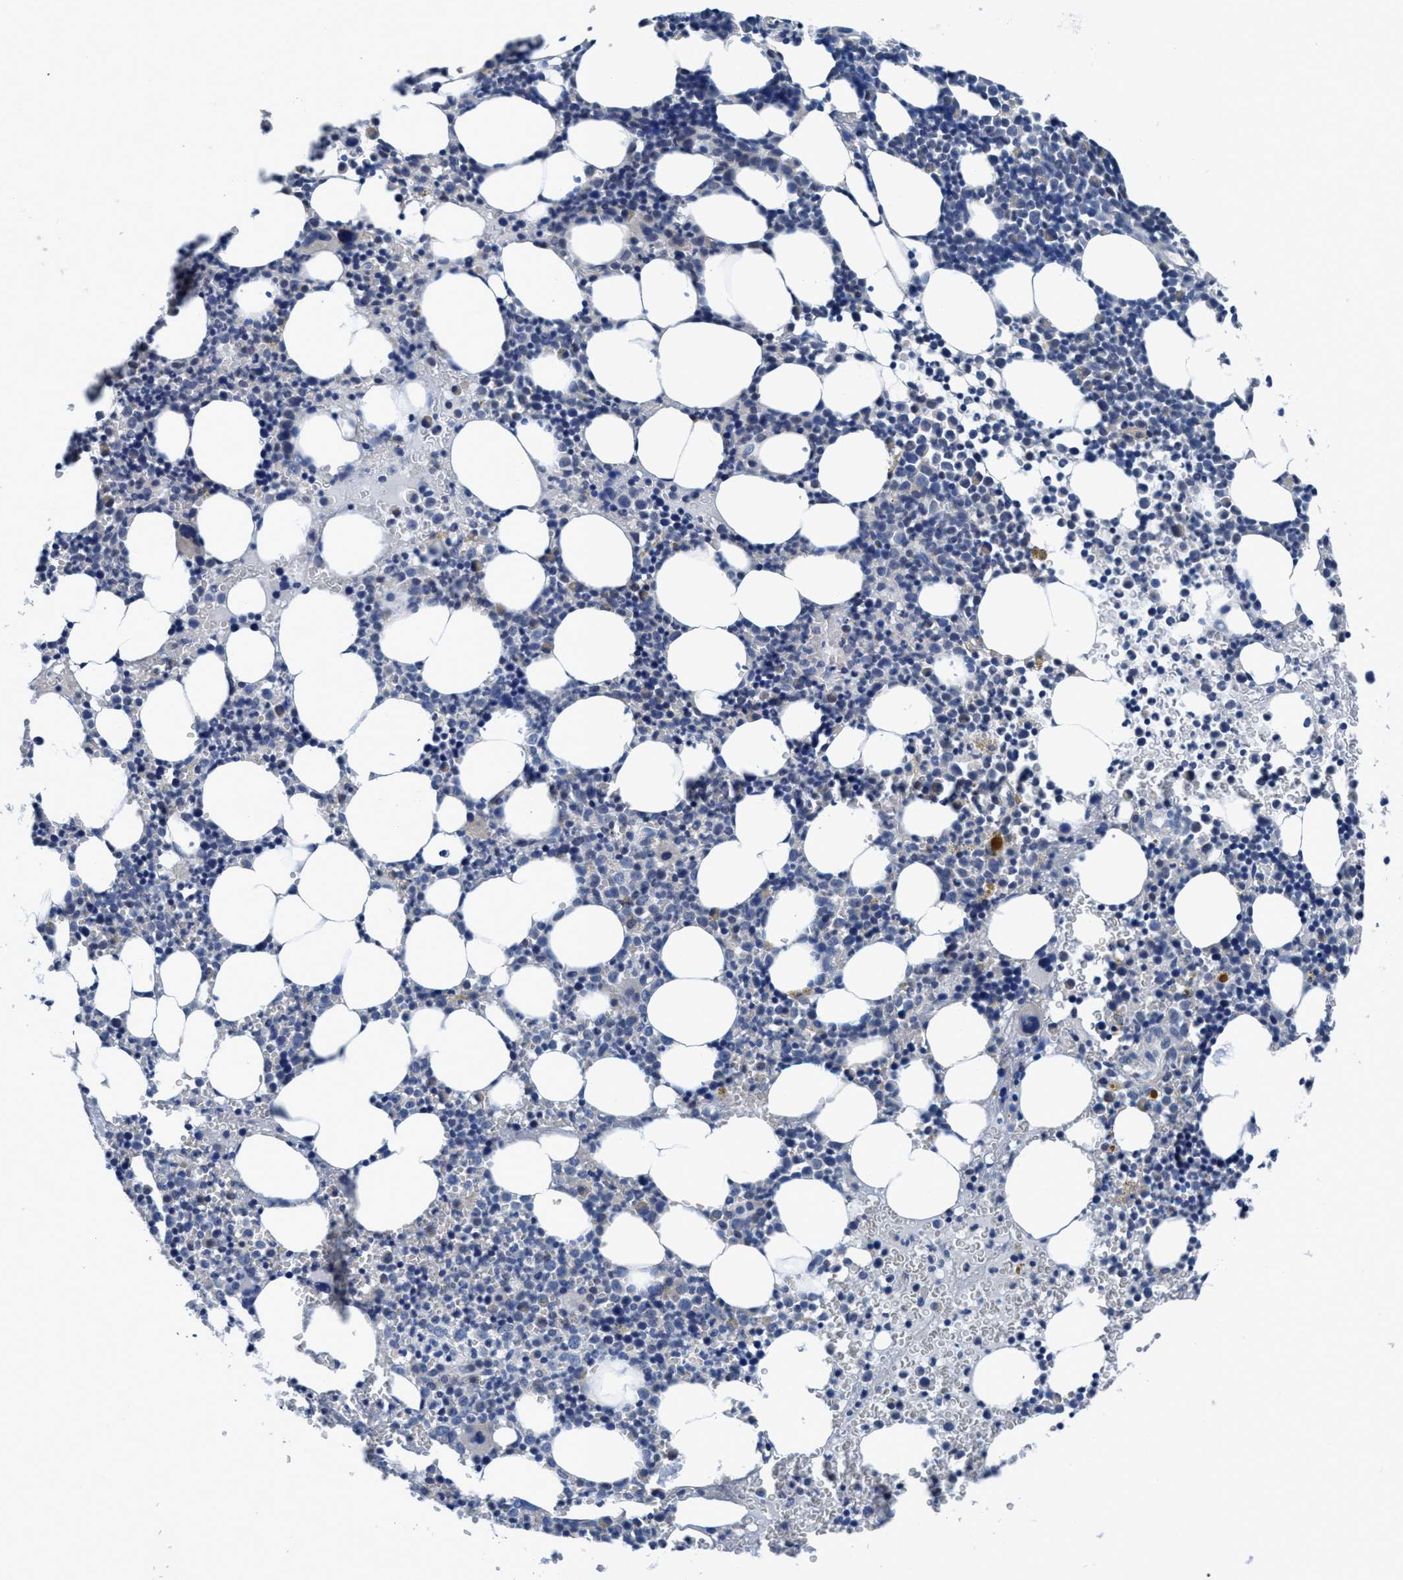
{"staining": {"intensity": "weak", "quantity": "<25%", "location": "cytoplasmic/membranous"}, "tissue": "bone marrow", "cell_type": "Hematopoietic cells", "image_type": "normal", "snomed": [{"axis": "morphology", "description": "Normal tissue, NOS"}, {"axis": "morphology", "description": "Inflammation, NOS"}, {"axis": "topography", "description": "Bone marrow"}], "caption": "Hematopoietic cells show no significant protein staining in normal bone marrow.", "gene": "TMEM94", "patient": {"sex": "female", "age": 67}}